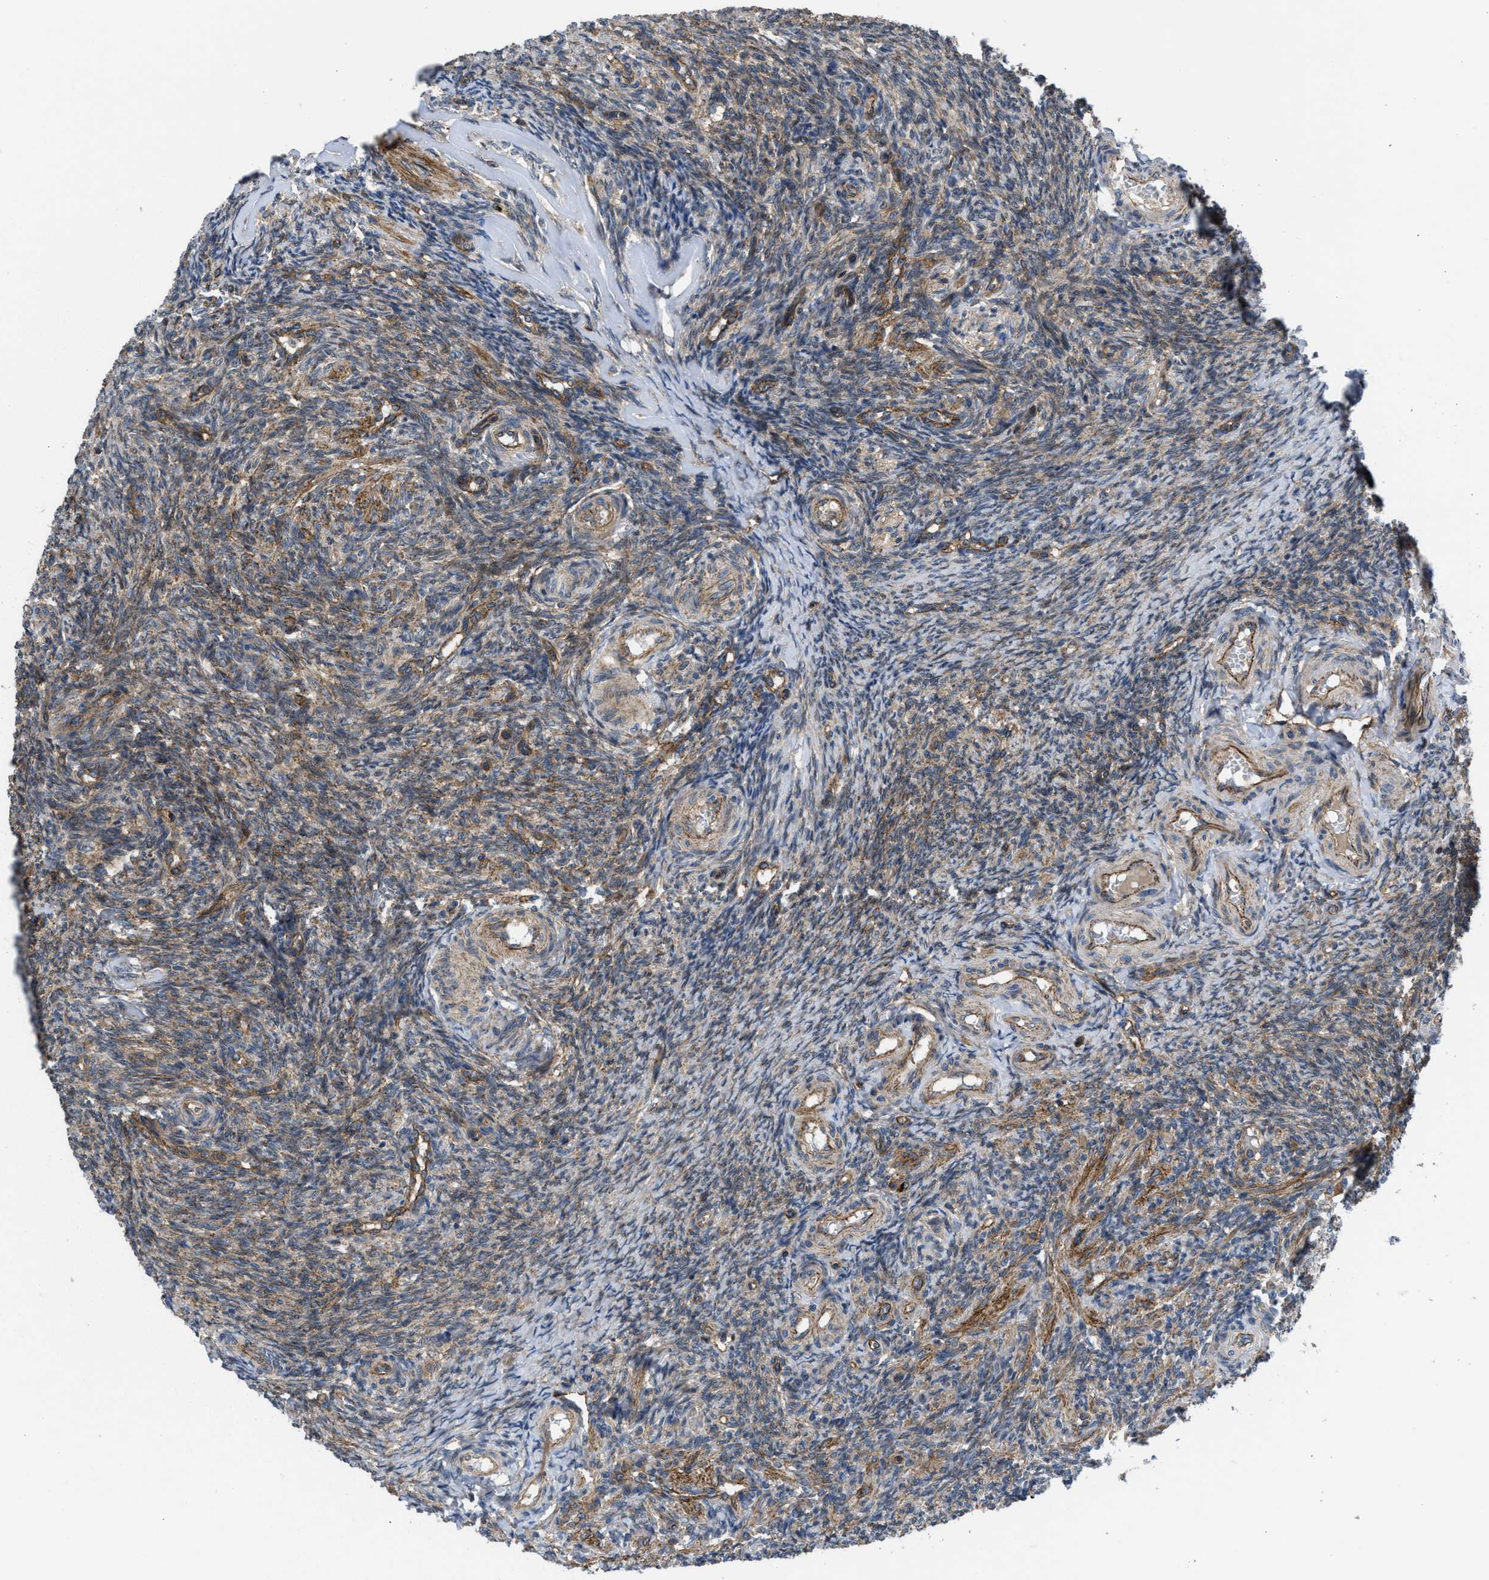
{"staining": {"intensity": "strong", "quantity": ">75%", "location": "cytoplasmic/membranous,nuclear"}, "tissue": "ovary", "cell_type": "Follicle cells", "image_type": "normal", "snomed": [{"axis": "morphology", "description": "Normal tissue, NOS"}, {"axis": "topography", "description": "Ovary"}], "caption": "IHC (DAB) staining of normal human ovary reveals strong cytoplasmic/membranous,nuclear protein expression in approximately >75% of follicle cells. (brown staining indicates protein expression, while blue staining denotes nuclei).", "gene": "GPATCH2L", "patient": {"sex": "female", "age": 41}}